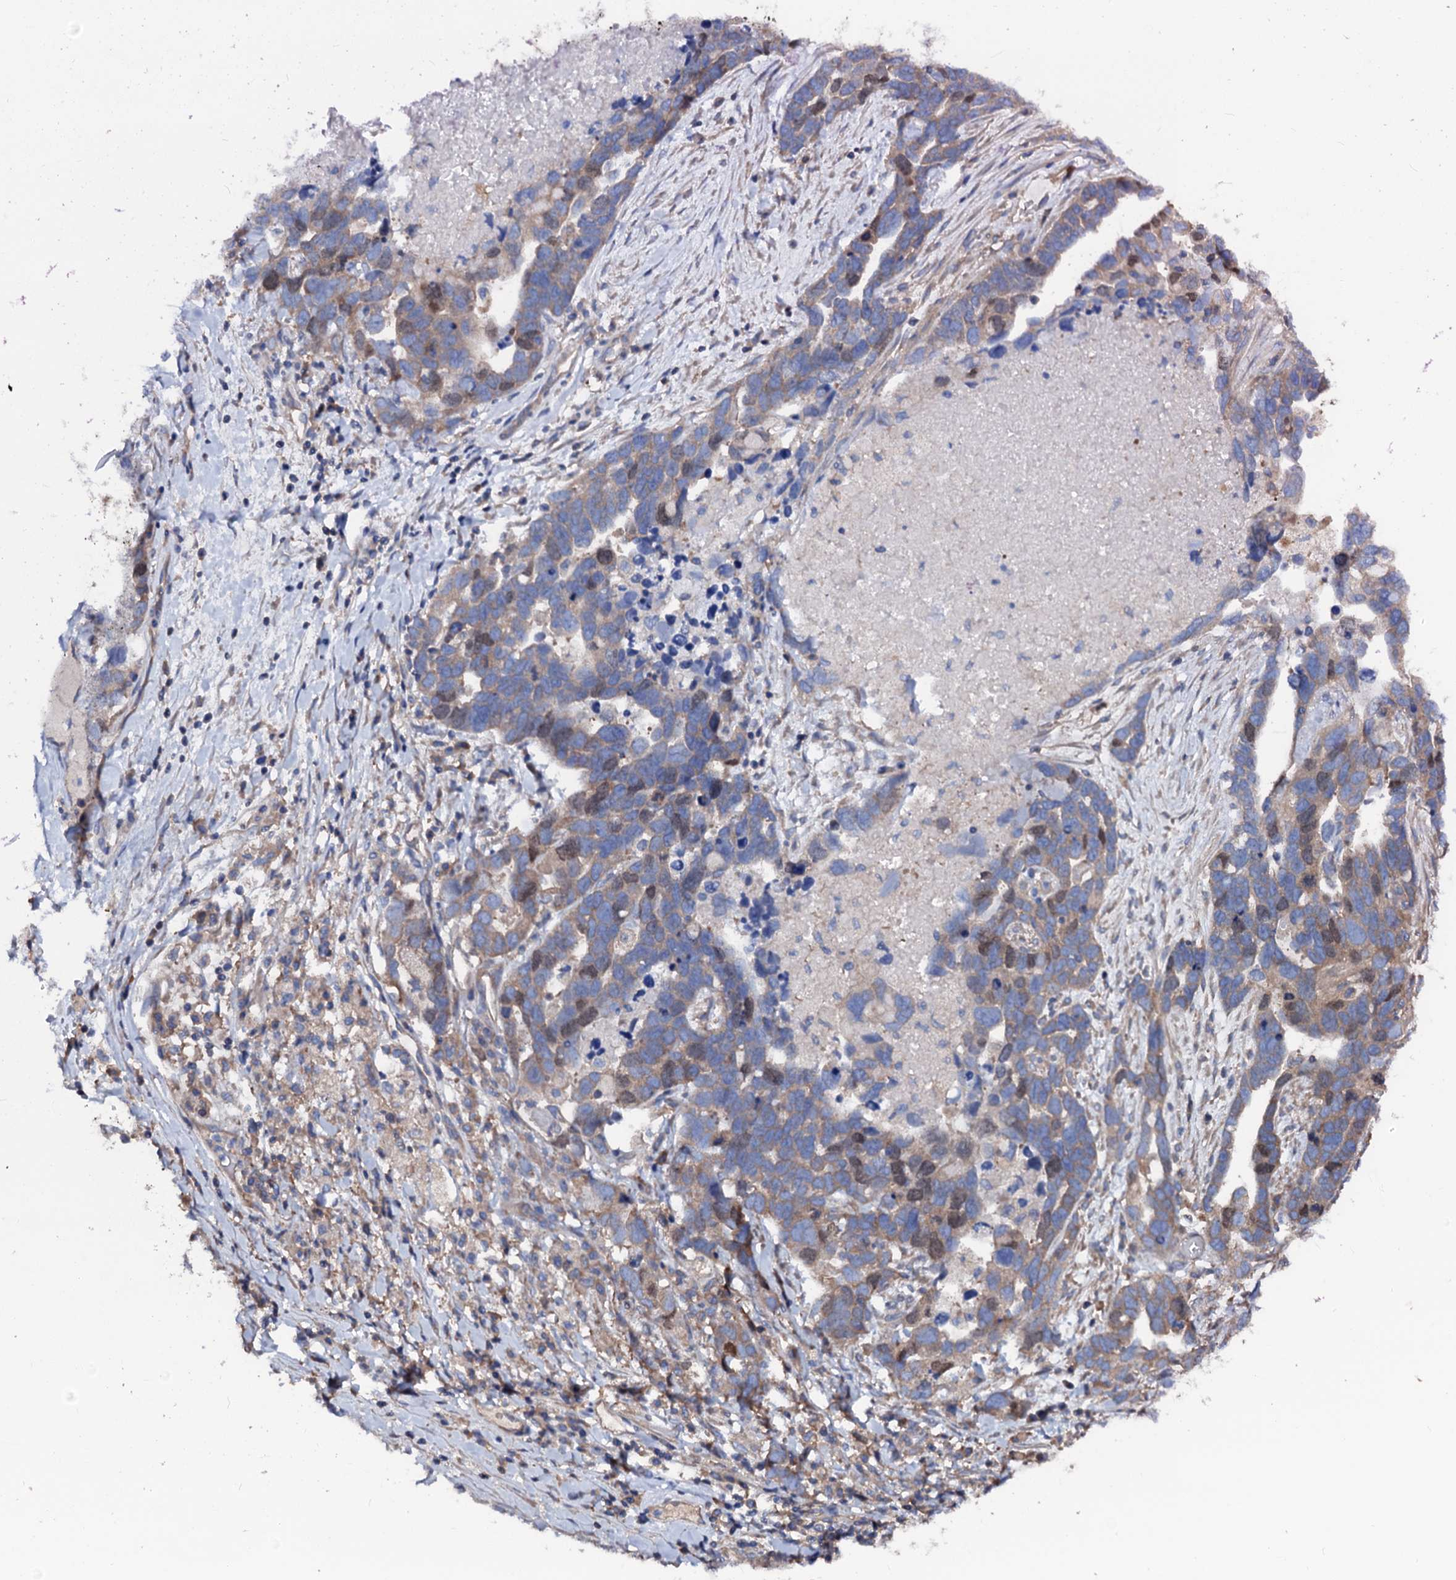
{"staining": {"intensity": "moderate", "quantity": "<25%", "location": "cytoplasmic/membranous,nuclear"}, "tissue": "ovarian cancer", "cell_type": "Tumor cells", "image_type": "cancer", "snomed": [{"axis": "morphology", "description": "Cystadenocarcinoma, serous, NOS"}, {"axis": "topography", "description": "Ovary"}], "caption": "An image of human ovarian serous cystadenocarcinoma stained for a protein displays moderate cytoplasmic/membranous and nuclear brown staining in tumor cells.", "gene": "CSKMT", "patient": {"sex": "female", "age": 54}}